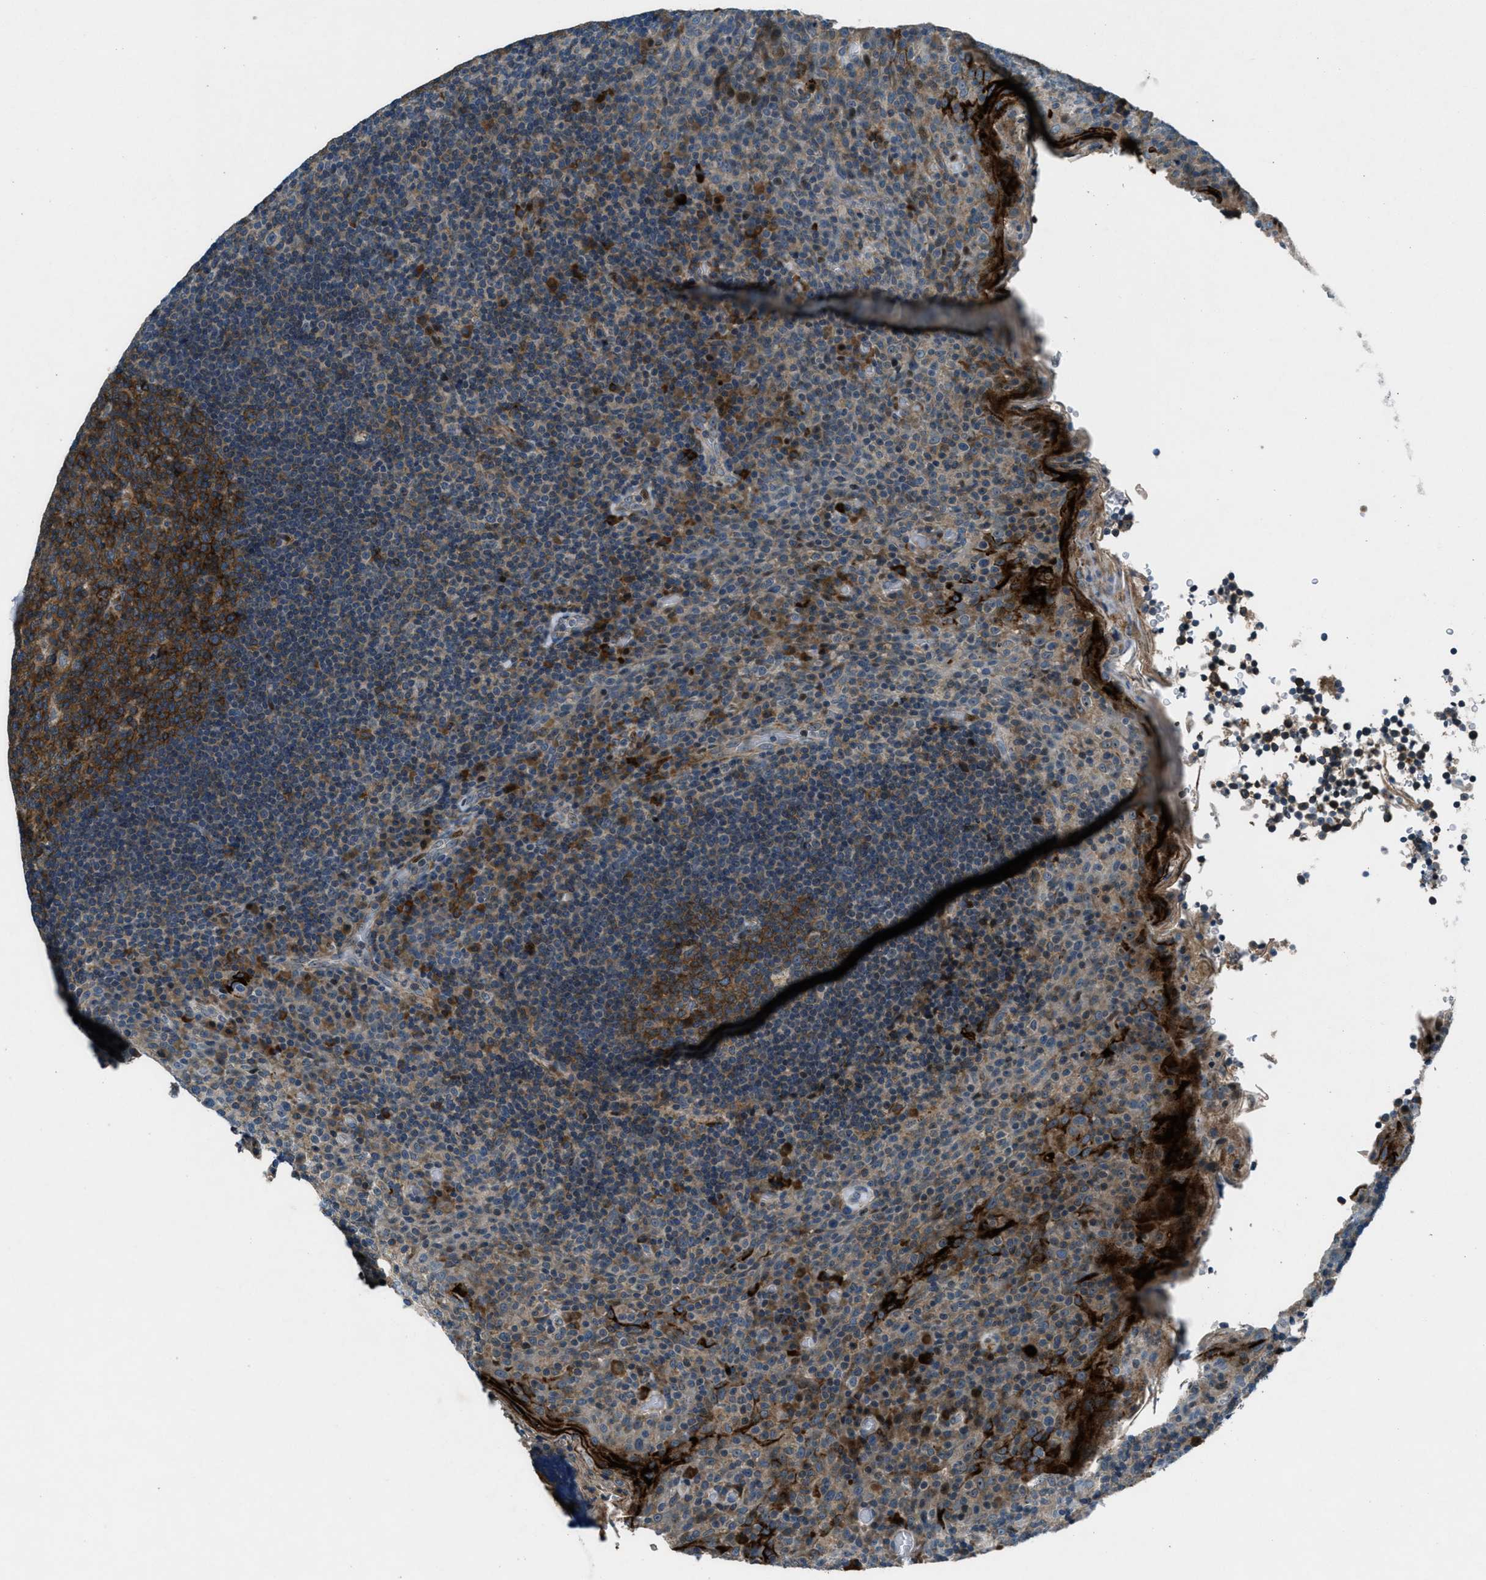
{"staining": {"intensity": "moderate", "quantity": ">75%", "location": "cytoplasmic/membranous"}, "tissue": "tonsil", "cell_type": "Germinal center cells", "image_type": "normal", "snomed": [{"axis": "morphology", "description": "Normal tissue, NOS"}, {"axis": "topography", "description": "Tonsil"}], "caption": "About >75% of germinal center cells in benign human tonsil exhibit moderate cytoplasmic/membranous protein positivity as visualized by brown immunohistochemical staining.", "gene": "CLEC2D", "patient": {"sex": "male", "age": 17}}